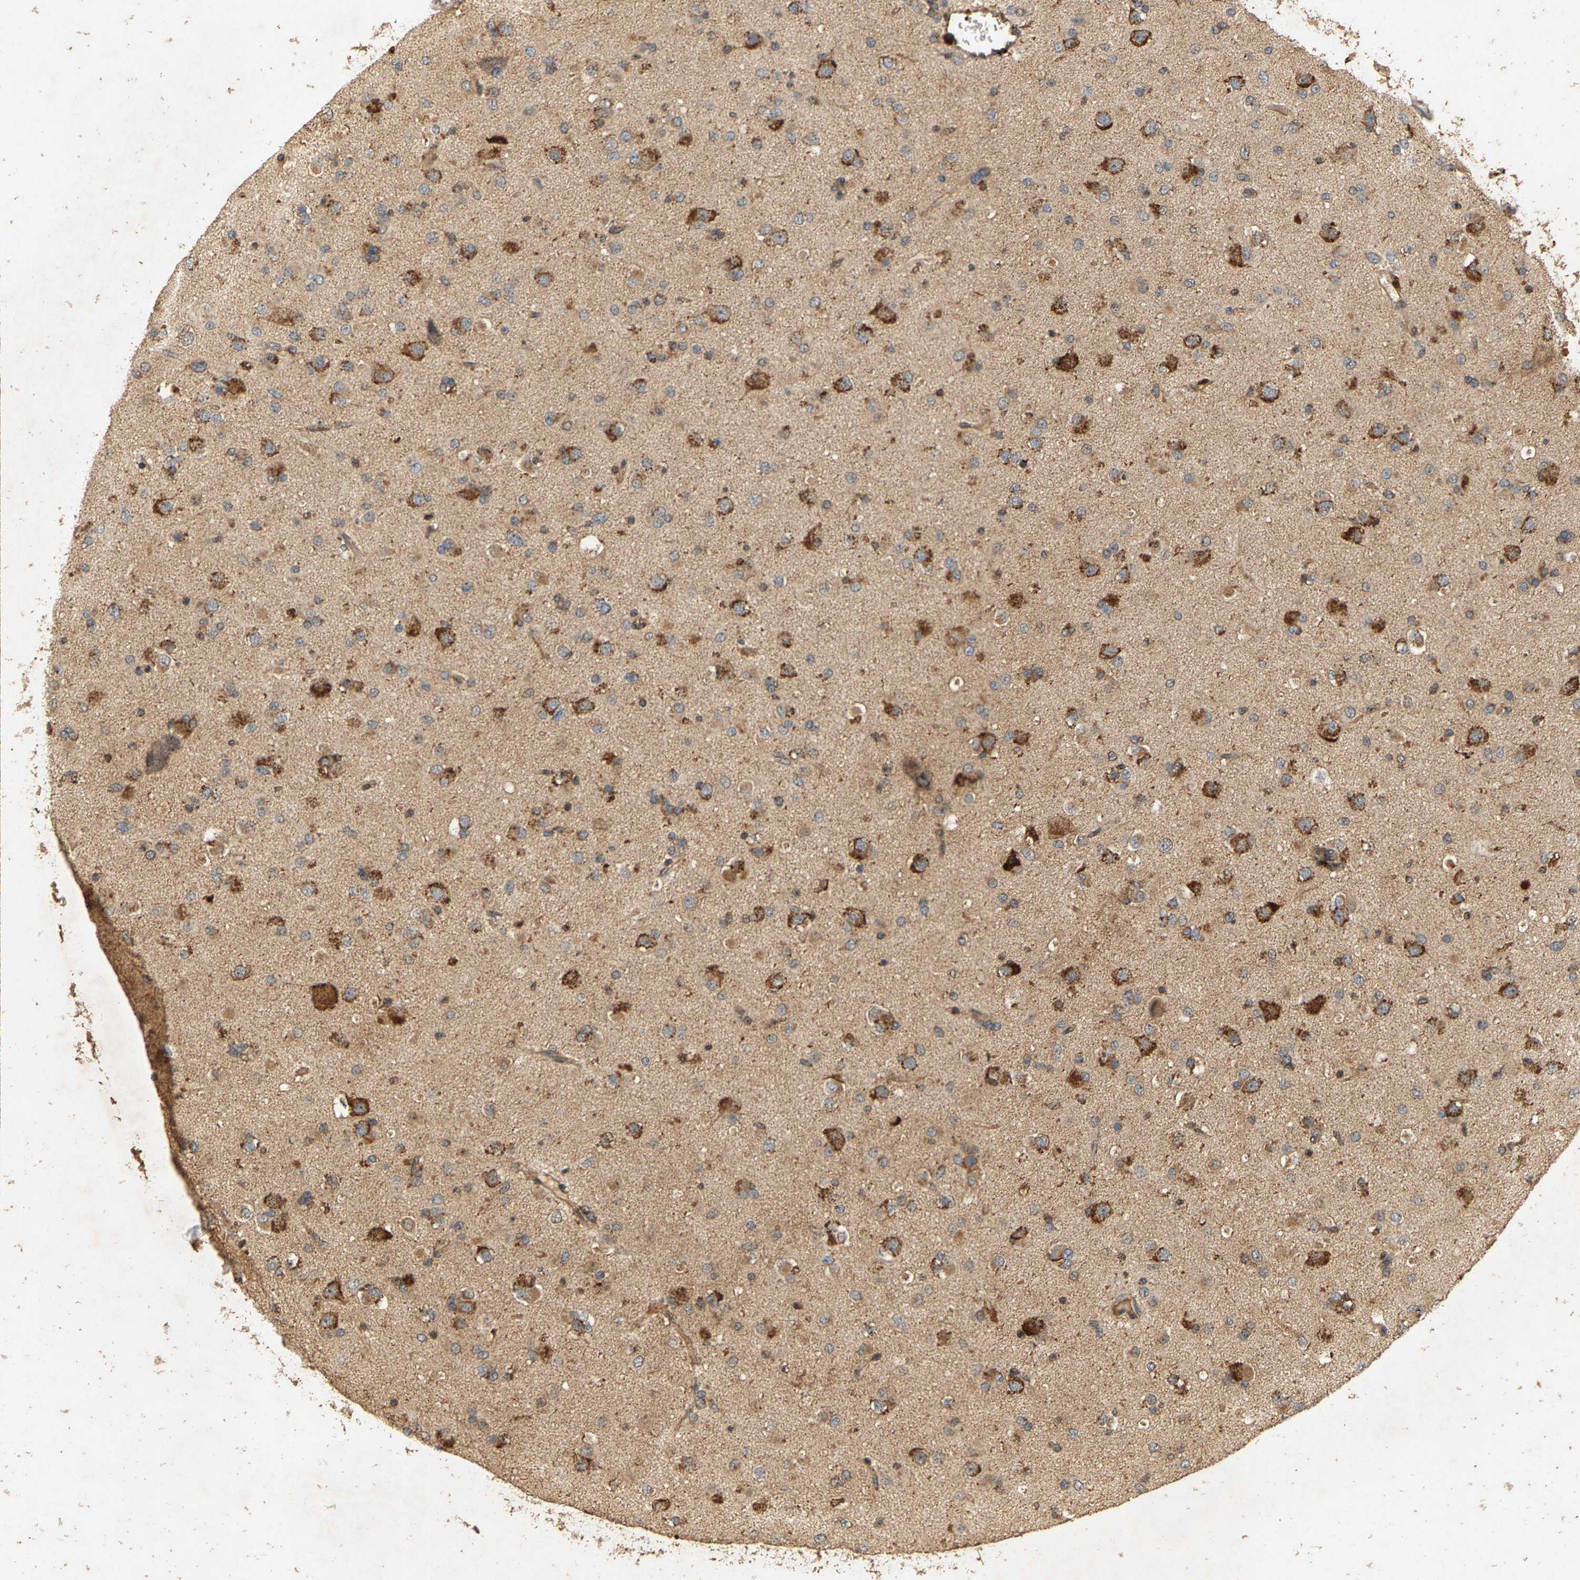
{"staining": {"intensity": "weak", "quantity": ">75%", "location": "cytoplasmic/membranous"}, "tissue": "glioma", "cell_type": "Tumor cells", "image_type": "cancer", "snomed": [{"axis": "morphology", "description": "Glioma, malignant, Low grade"}, {"axis": "topography", "description": "Brain"}], "caption": "Immunohistochemical staining of human glioma demonstrates weak cytoplasmic/membranous protein positivity in approximately >75% of tumor cells.", "gene": "CIDEC", "patient": {"sex": "male", "age": 65}}